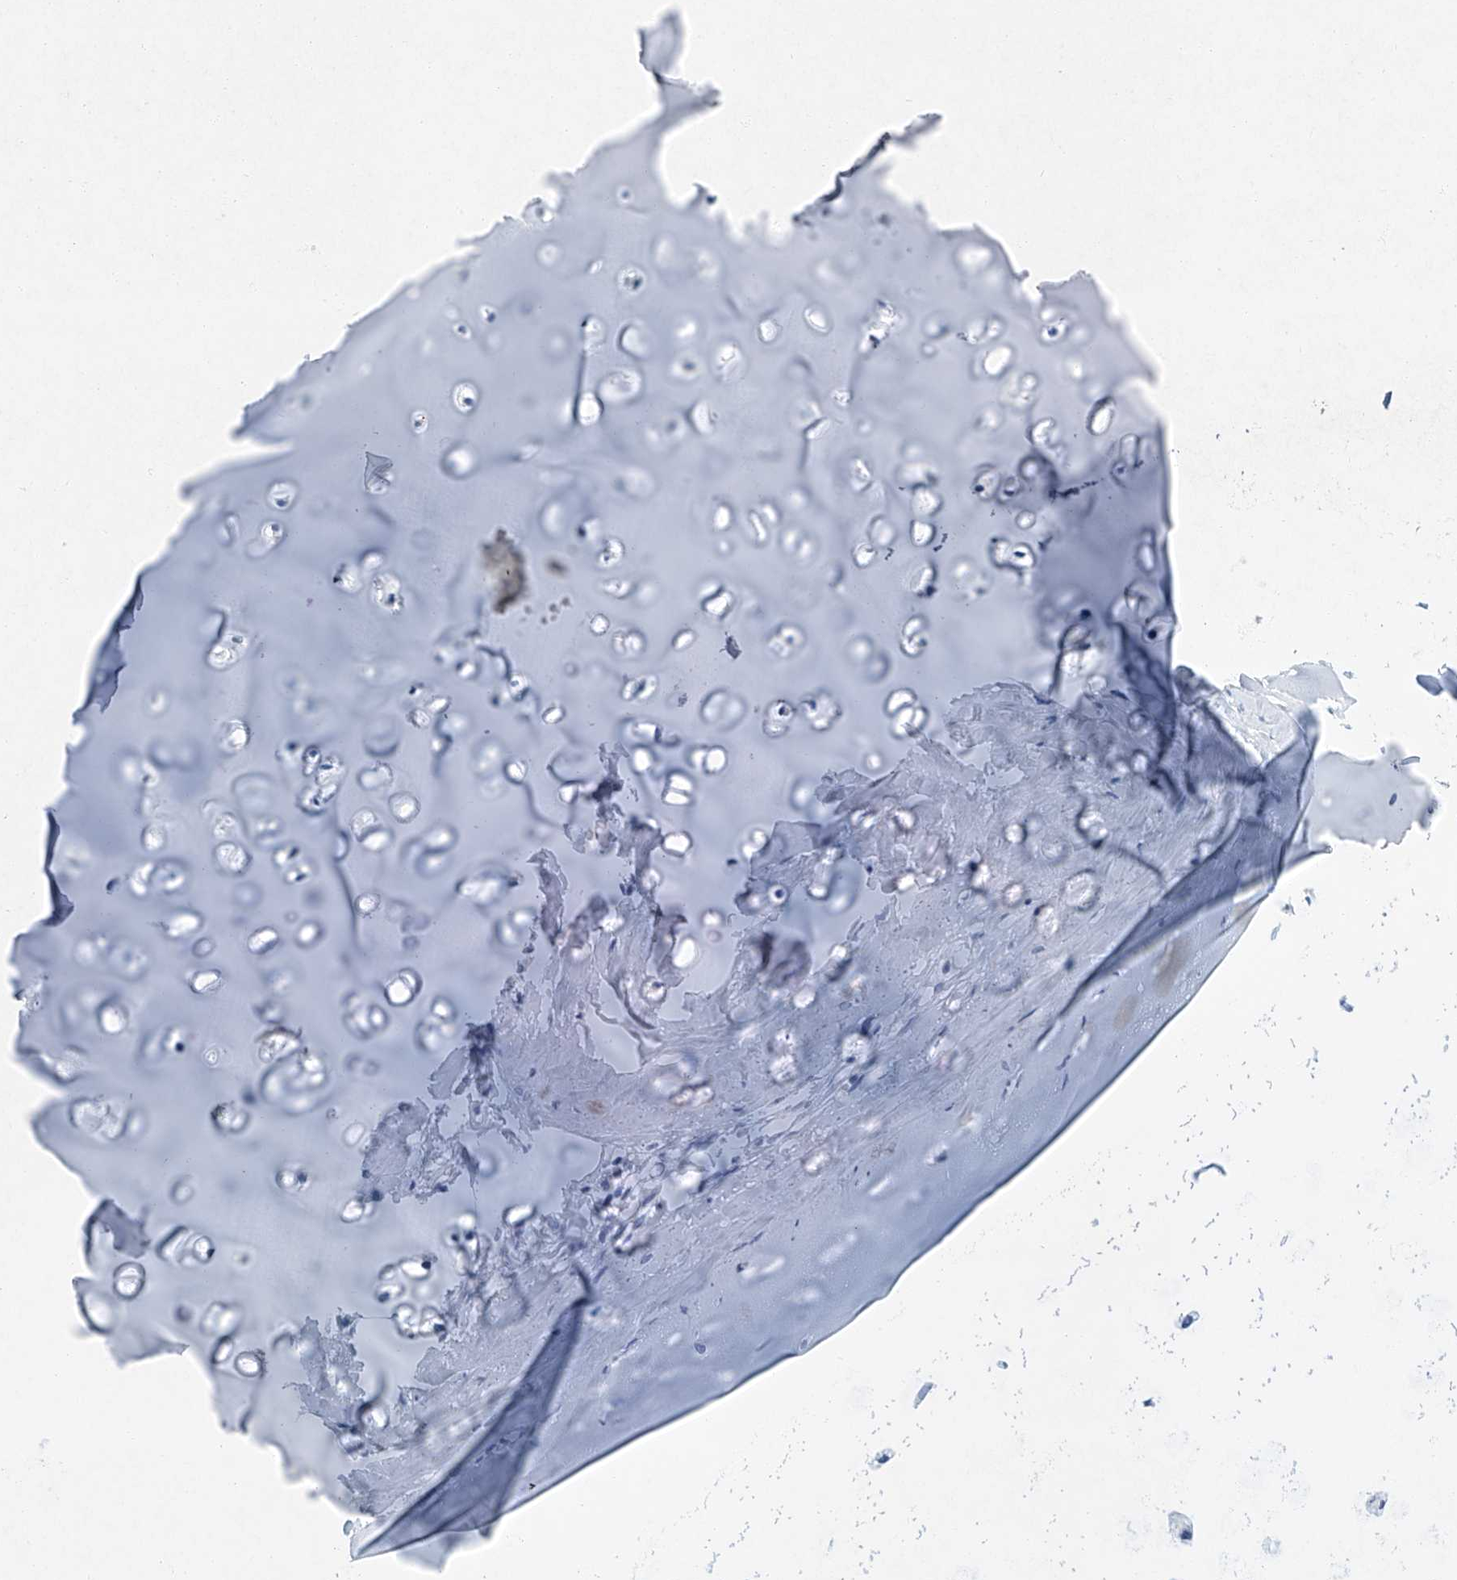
{"staining": {"intensity": "negative", "quantity": "none", "location": "none"}, "tissue": "adipose tissue", "cell_type": "Adipocytes", "image_type": "normal", "snomed": [{"axis": "morphology", "description": "Normal tissue, NOS"}, {"axis": "morphology", "description": "Basal cell carcinoma"}, {"axis": "topography", "description": "Cartilage tissue"}, {"axis": "topography", "description": "Nasopharynx"}, {"axis": "topography", "description": "Oral tissue"}], "caption": "Image shows no protein positivity in adipocytes of benign adipose tissue. Brightfield microscopy of IHC stained with DAB (3,3'-diaminobenzidine) (brown) and hematoxylin (blue), captured at high magnification.", "gene": "CYP2A7", "patient": {"sex": "female", "age": 77}}